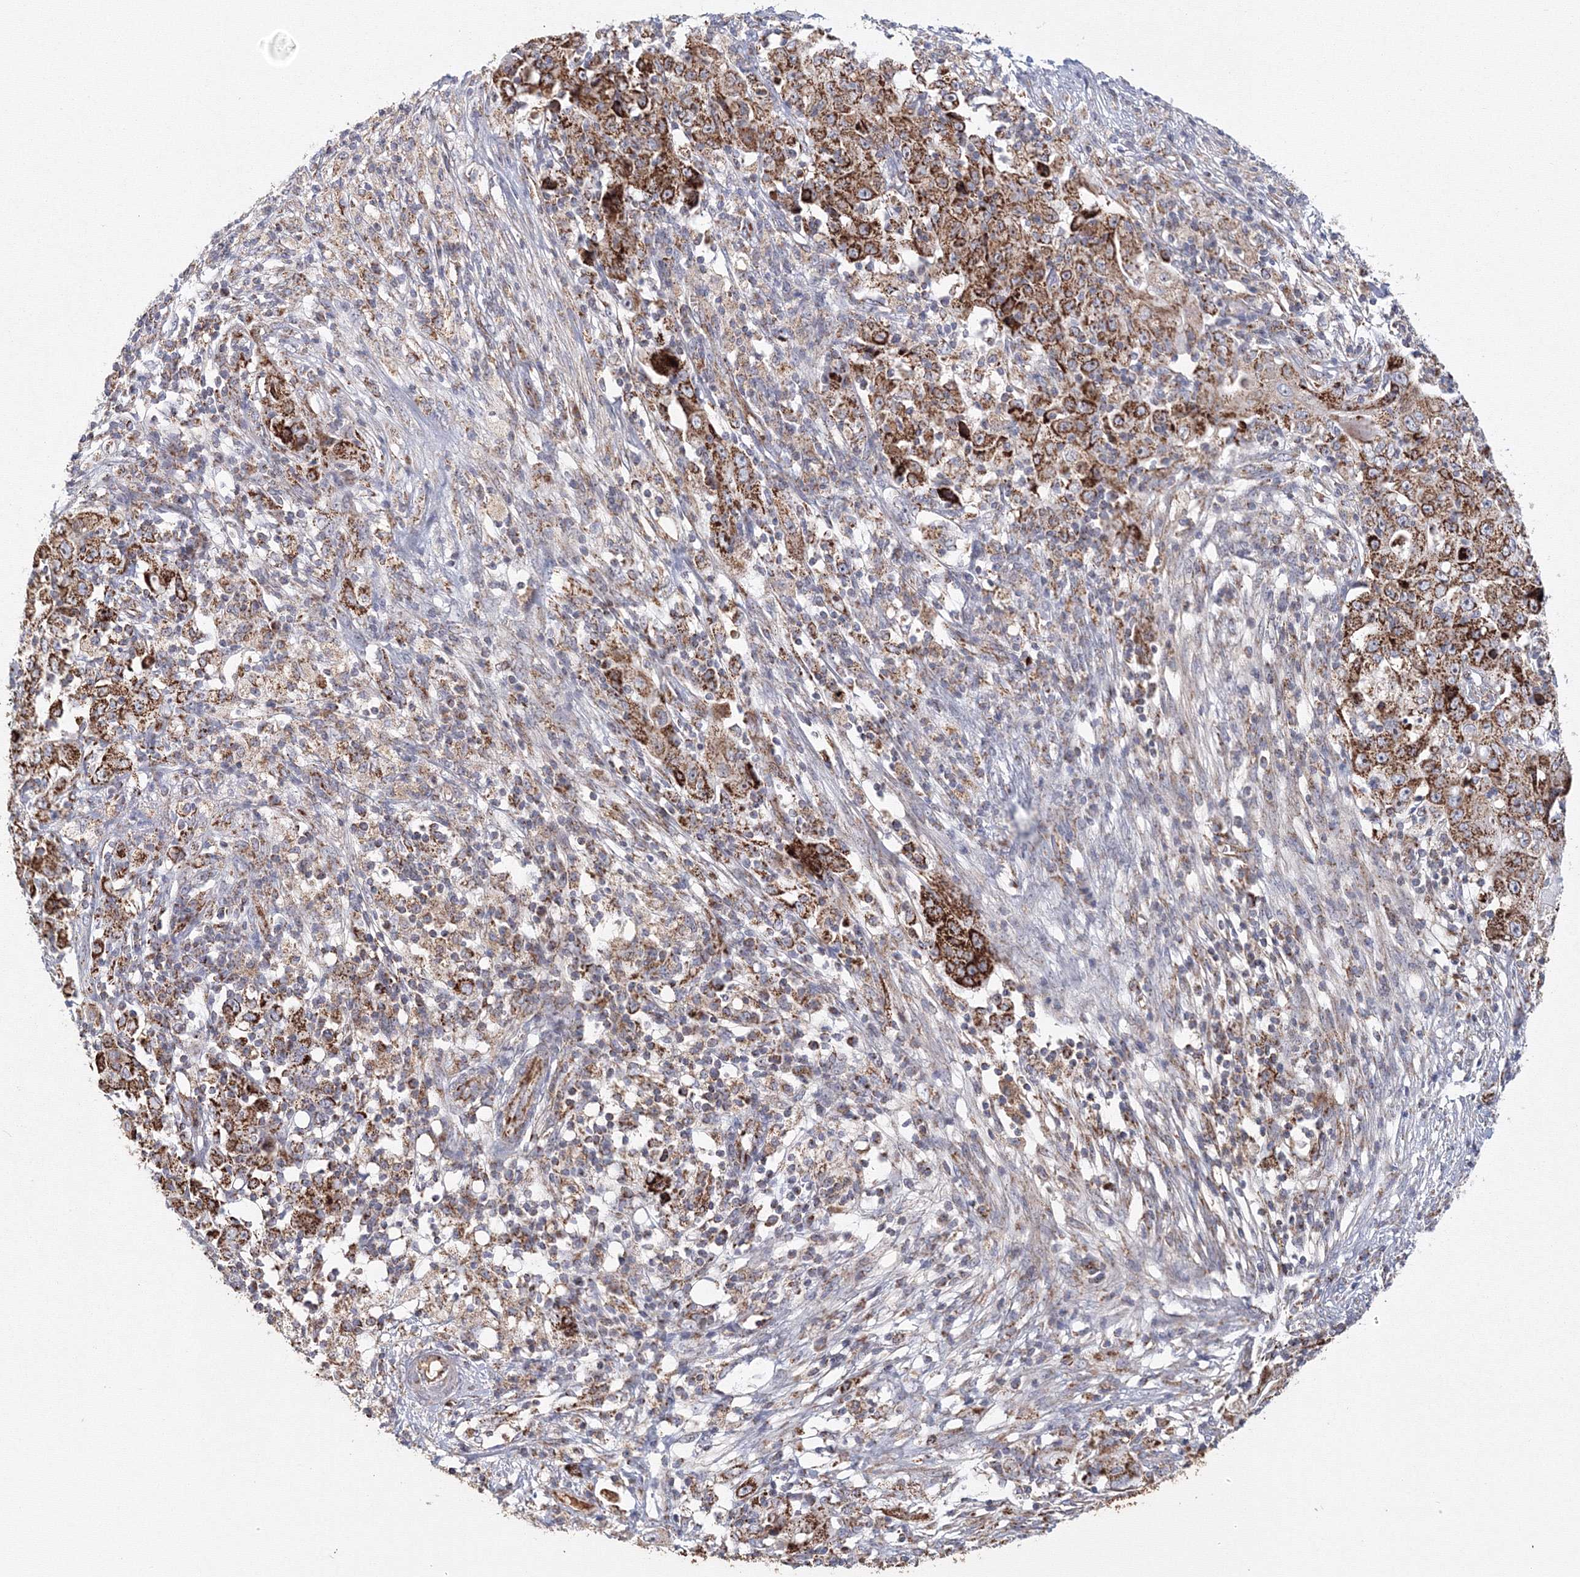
{"staining": {"intensity": "strong", "quantity": ">75%", "location": "cytoplasmic/membranous"}, "tissue": "ovarian cancer", "cell_type": "Tumor cells", "image_type": "cancer", "snomed": [{"axis": "morphology", "description": "Carcinoma, endometroid"}, {"axis": "topography", "description": "Ovary"}], "caption": "Immunohistochemical staining of human endometroid carcinoma (ovarian) reveals high levels of strong cytoplasmic/membranous protein staining in approximately >75% of tumor cells.", "gene": "GRPEL1", "patient": {"sex": "female", "age": 42}}